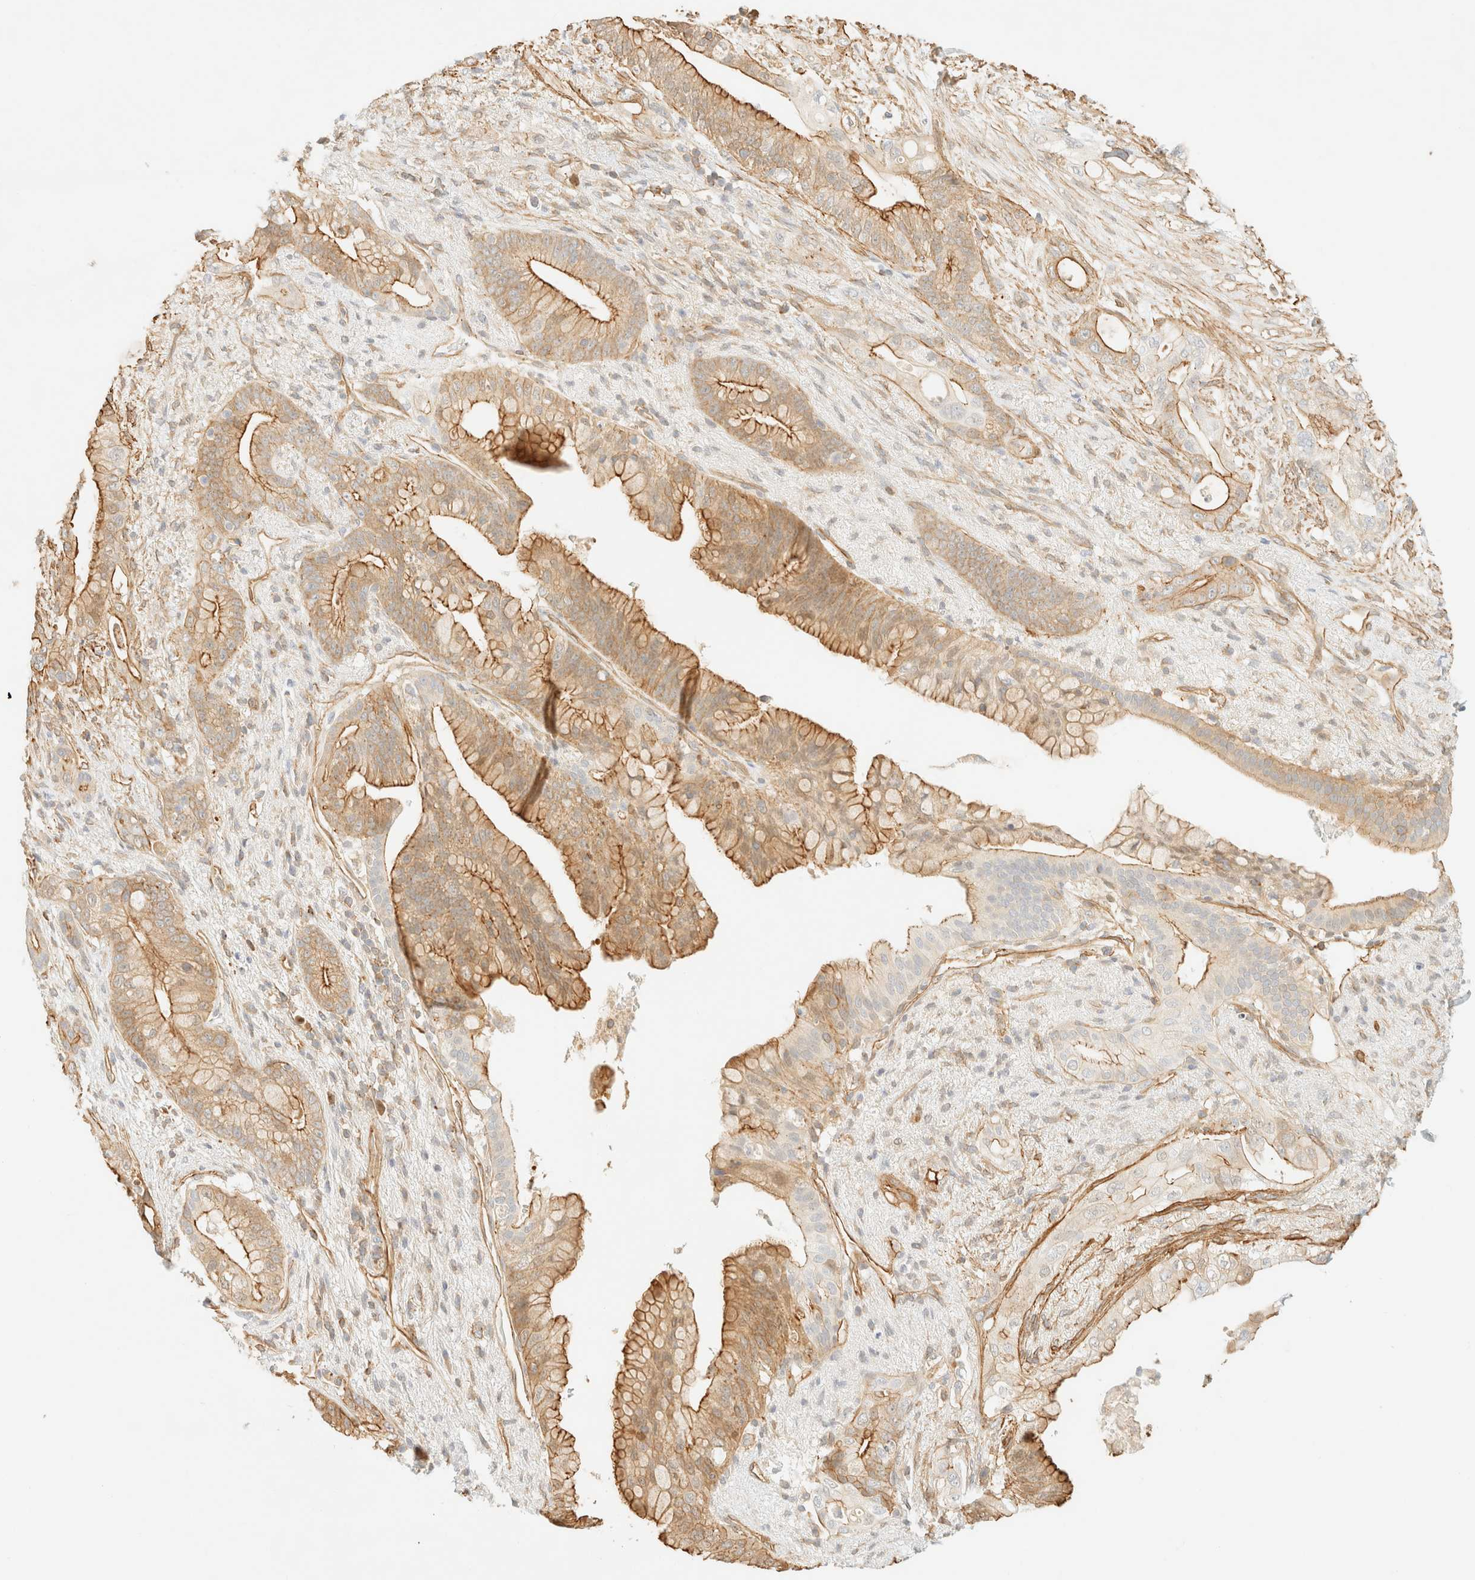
{"staining": {"intensity": "moderate", "quantity": ">75%", "location": "cytoplasmic/membranous"}, "tissue": "pancreatic cancer", "cell_type": "Tumor cells", "image_type": "cancer", "snomed": [{"axis": "morphology", "description": "Adenocarcinoma, NOS"}, {"axis": "topography", "description": "Pancreas"}], "caption": "This is a histology image of IHC staining of adenocarcinoma (pancreatic), which shows moderate staining in the cytoplasmic/membranous of tumor cells.", "gene": "OTOP2", "patient": {"sex": "male", "age": 53}}